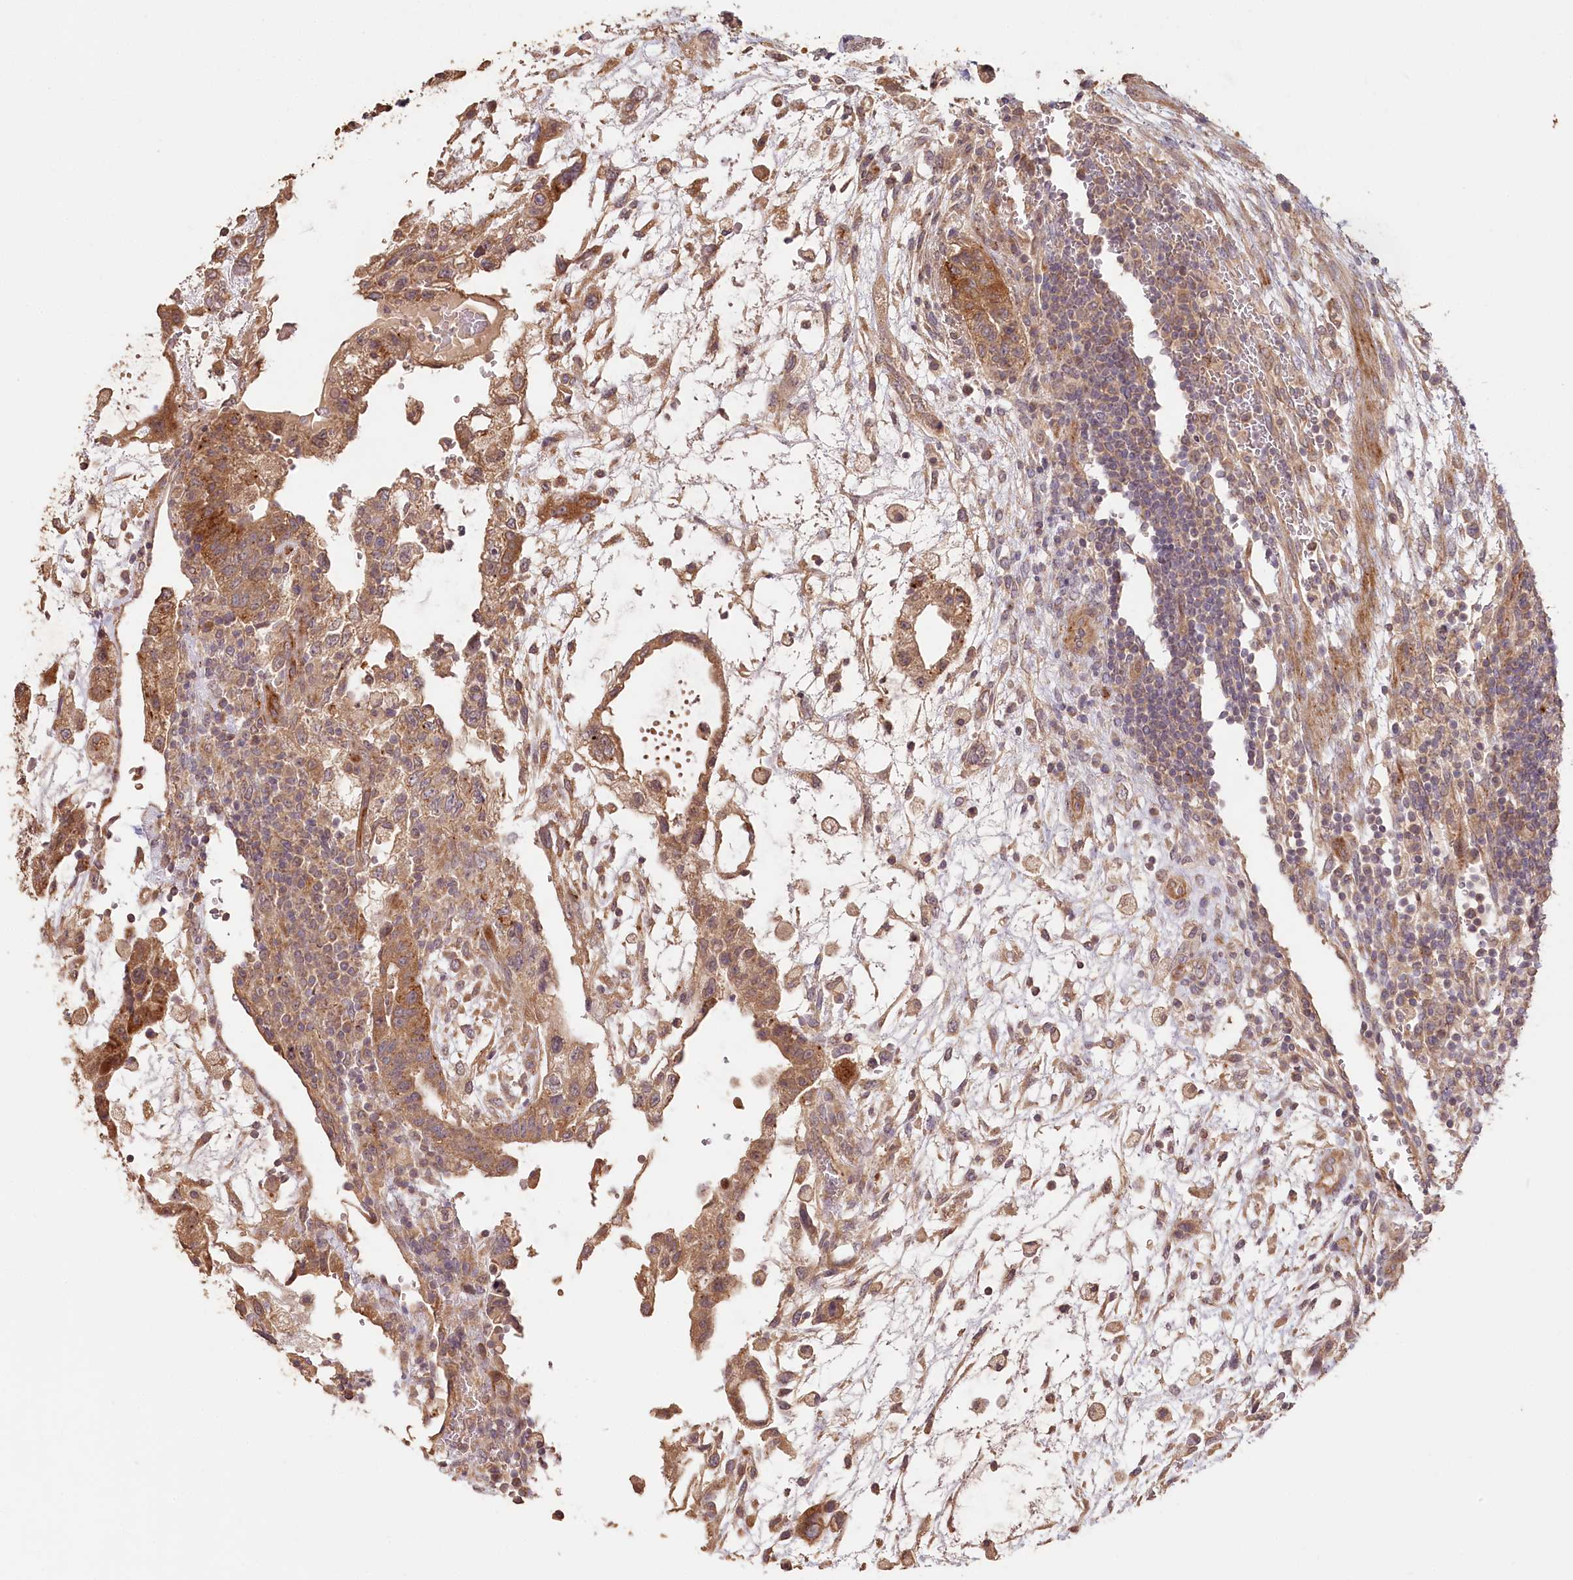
{"staining": {"intensity": "moderate", "quantity": ">75%", "location": "cytoplasmic/membranous"}, "tissue": "testis cancer", "cell_type": "Tumor cells", "image_type": "cancer", "snomed": [{"axis": "morphology", "description": "Carcinoma, Embryonal, NOS"}, {"axis": "topography", "description": "Testis"}], "caption": "Immunohistochemical staining of embryonal carcinoma (testis) exhibits medium levels of moderate cytoplasmic/membranous staining in approximately >75% of tumor cells.", "gene": "IRAK1BP1", "patient": {"sex": "male", "age": 36}}